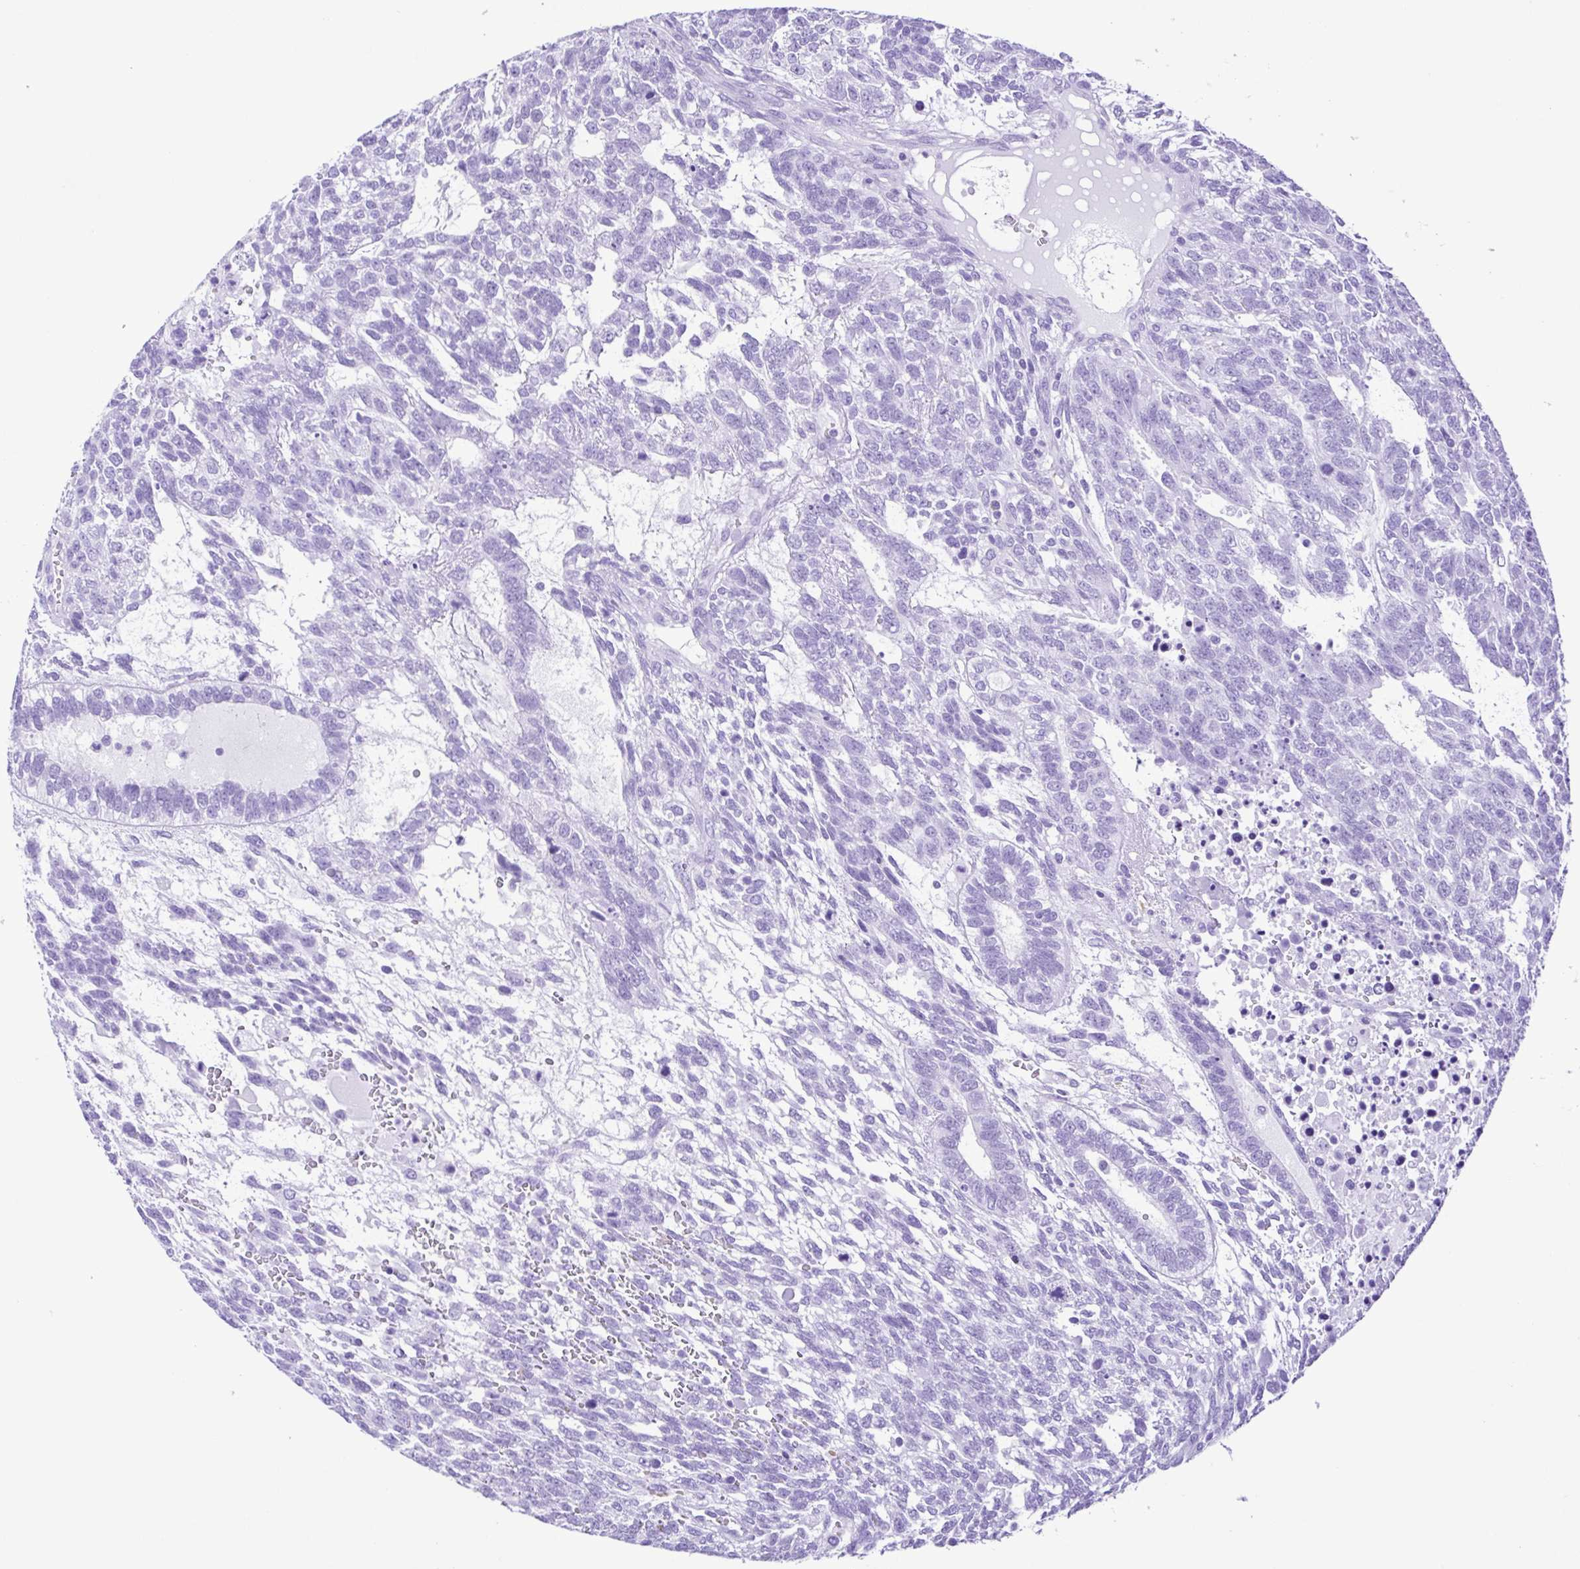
{"staining": {"intensity": "negative", "quantity": "none", "location": "none"}, "tissue": "testis cancer", "cell_type": "Tumor cells", "image_type": "cancer", "snomed": [{"axis": "morphology", "description": "Carcinoma, Embryonal, NOS"}, {"axis": "topography", "description": "Testis"}], "caption": "High magnification brightfield microscopy of embryonal carcinoma (testis) stained with DAB (brown) and counterstained with hematoxylin (blue): tumor cells show no significant staining.", "gene": "SYT1", "patient": {"sex": "male", "age": 23}}